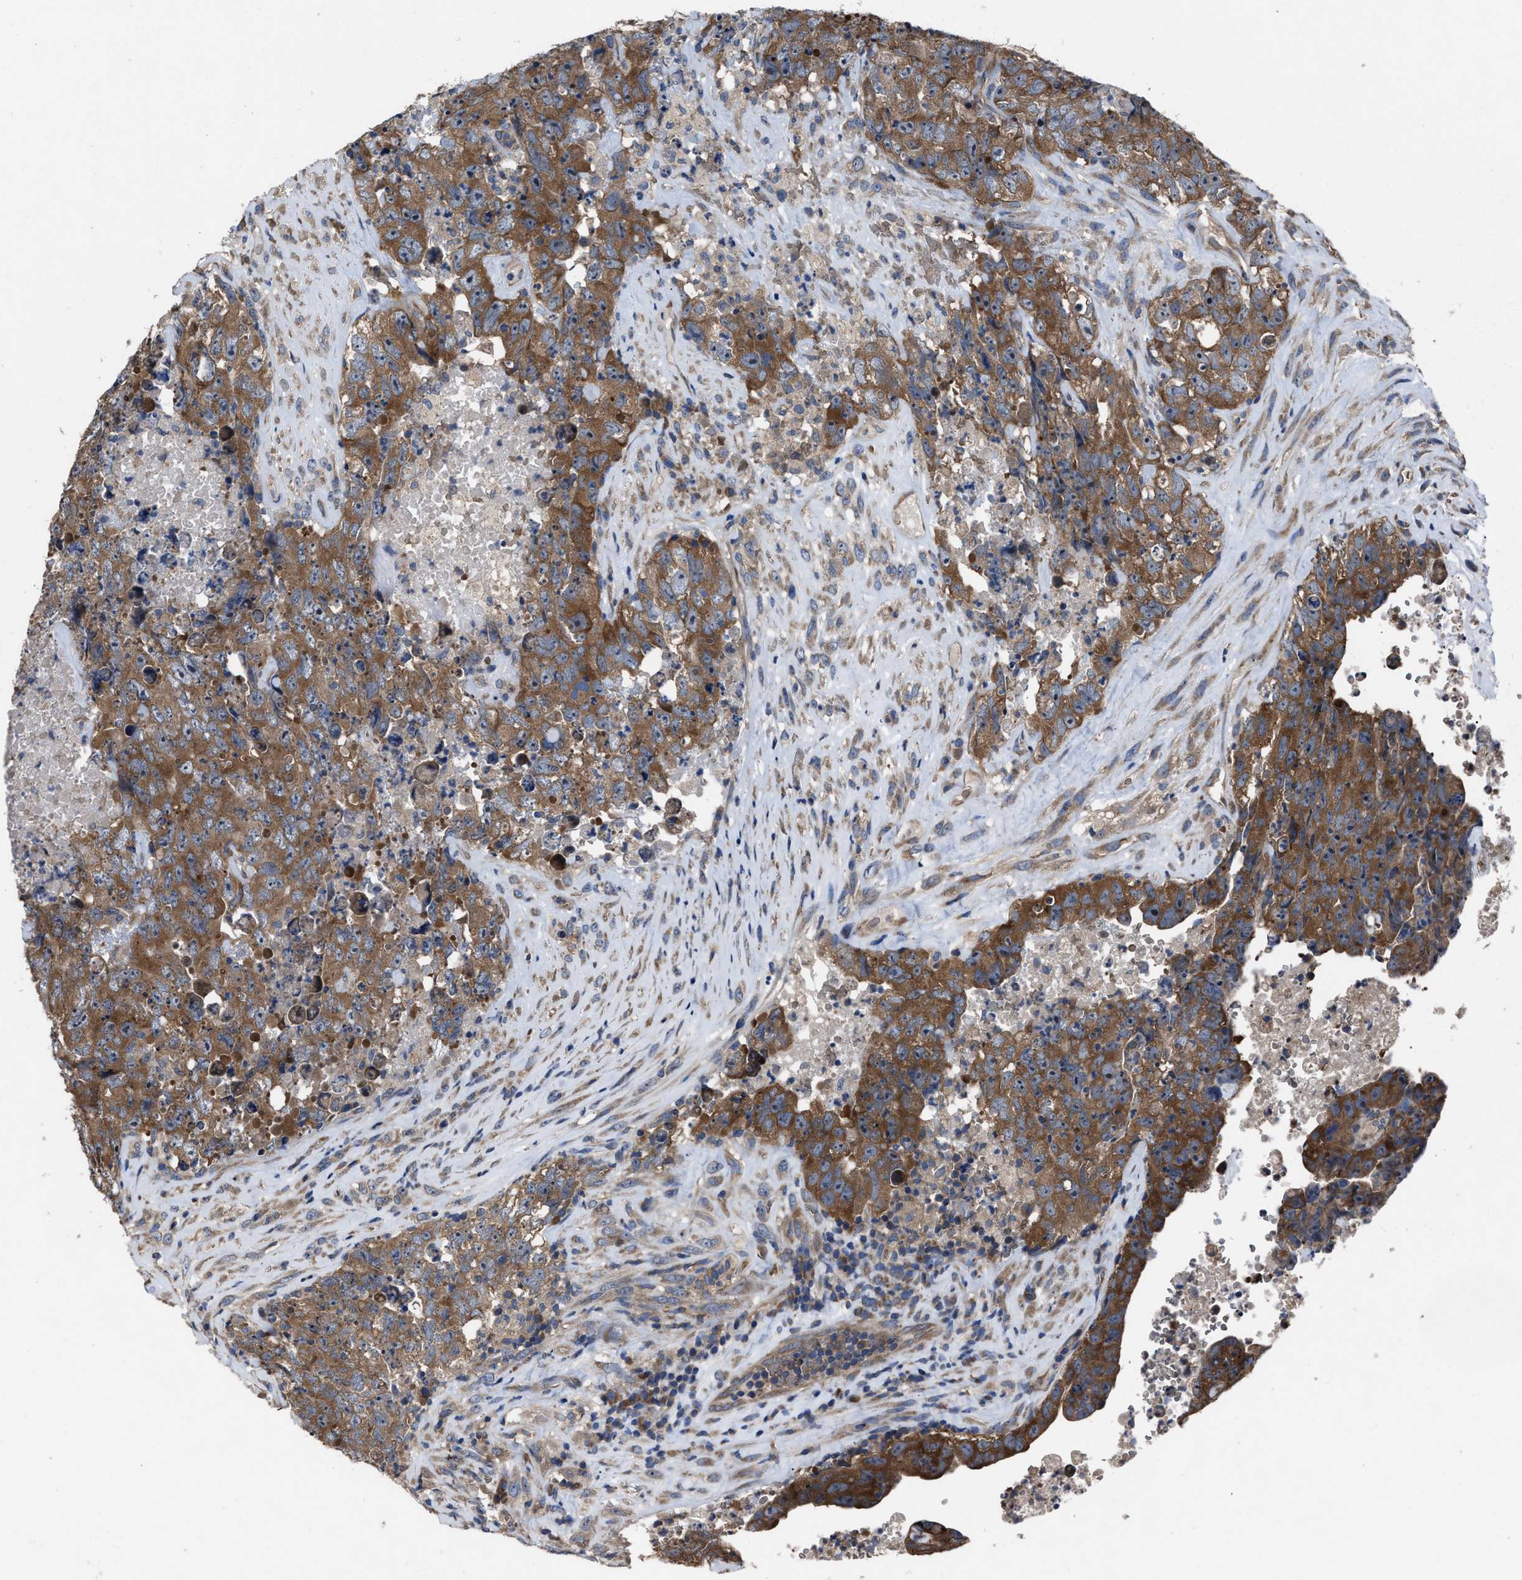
{"staining": {"intensity": "strong", "quantity": ">75%", "location": "cytoplasmic/membranous"}, "tissue": "testis cancer", "cell_type": "Tumor cells", "image_type": "cancer", "snomed": [{"axis": "morphology", "description": "Carcinoma, Embryonal, NOS"}, {"axis": "topography", "description": "Testis"}], "caption": "The image reveals immunohistochemical staining of testis cancer (embryonal carcinoma). There is strong cytoplasmic/membranous expression is identified in about >75% of tumor cells.", "gene": "UPF1", "patient": {"sex": "male", "age": 32}}